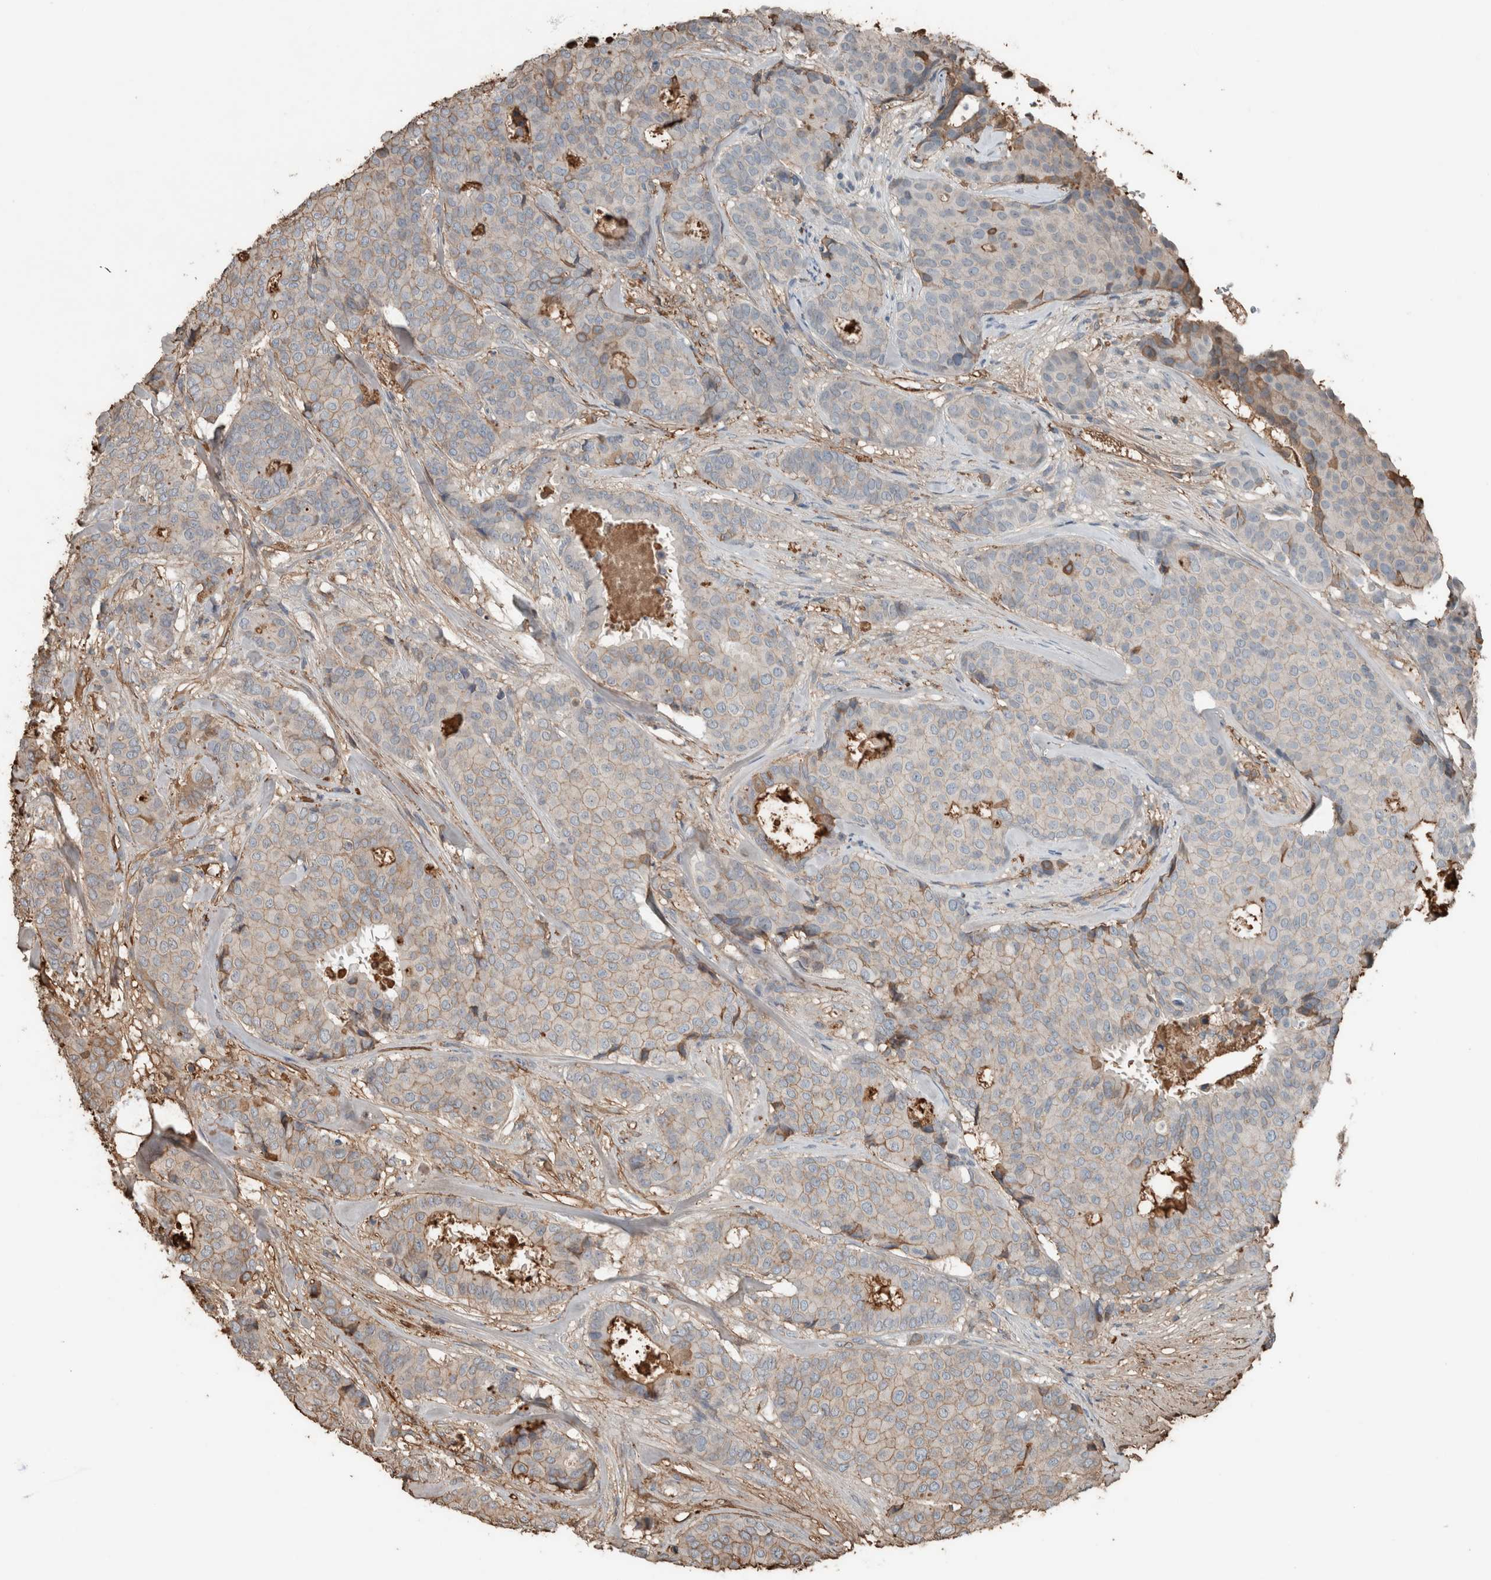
{"staining": {"intensity": "weak", "quantity": "25%-75%", "location": "cytoplasmic/membranous"}, "tissue": "breast cancer", "cell_type": "Tumor cells", "image_type": "cancer", "snomed": [{"axis": "morphology", "description": "Duct carcinoma"}, {"axis": "topography", "description": "Breast"}], "caption": "Approximately 25%-75% of tumor cells in invasive ductal carcinoma (breast) exhibit weak cytoplasmic/membranous protein expression as visualized by brown immunohistochemical staining.", "gene": "USP34", "patient": {"sex": "female", "age": 75}}